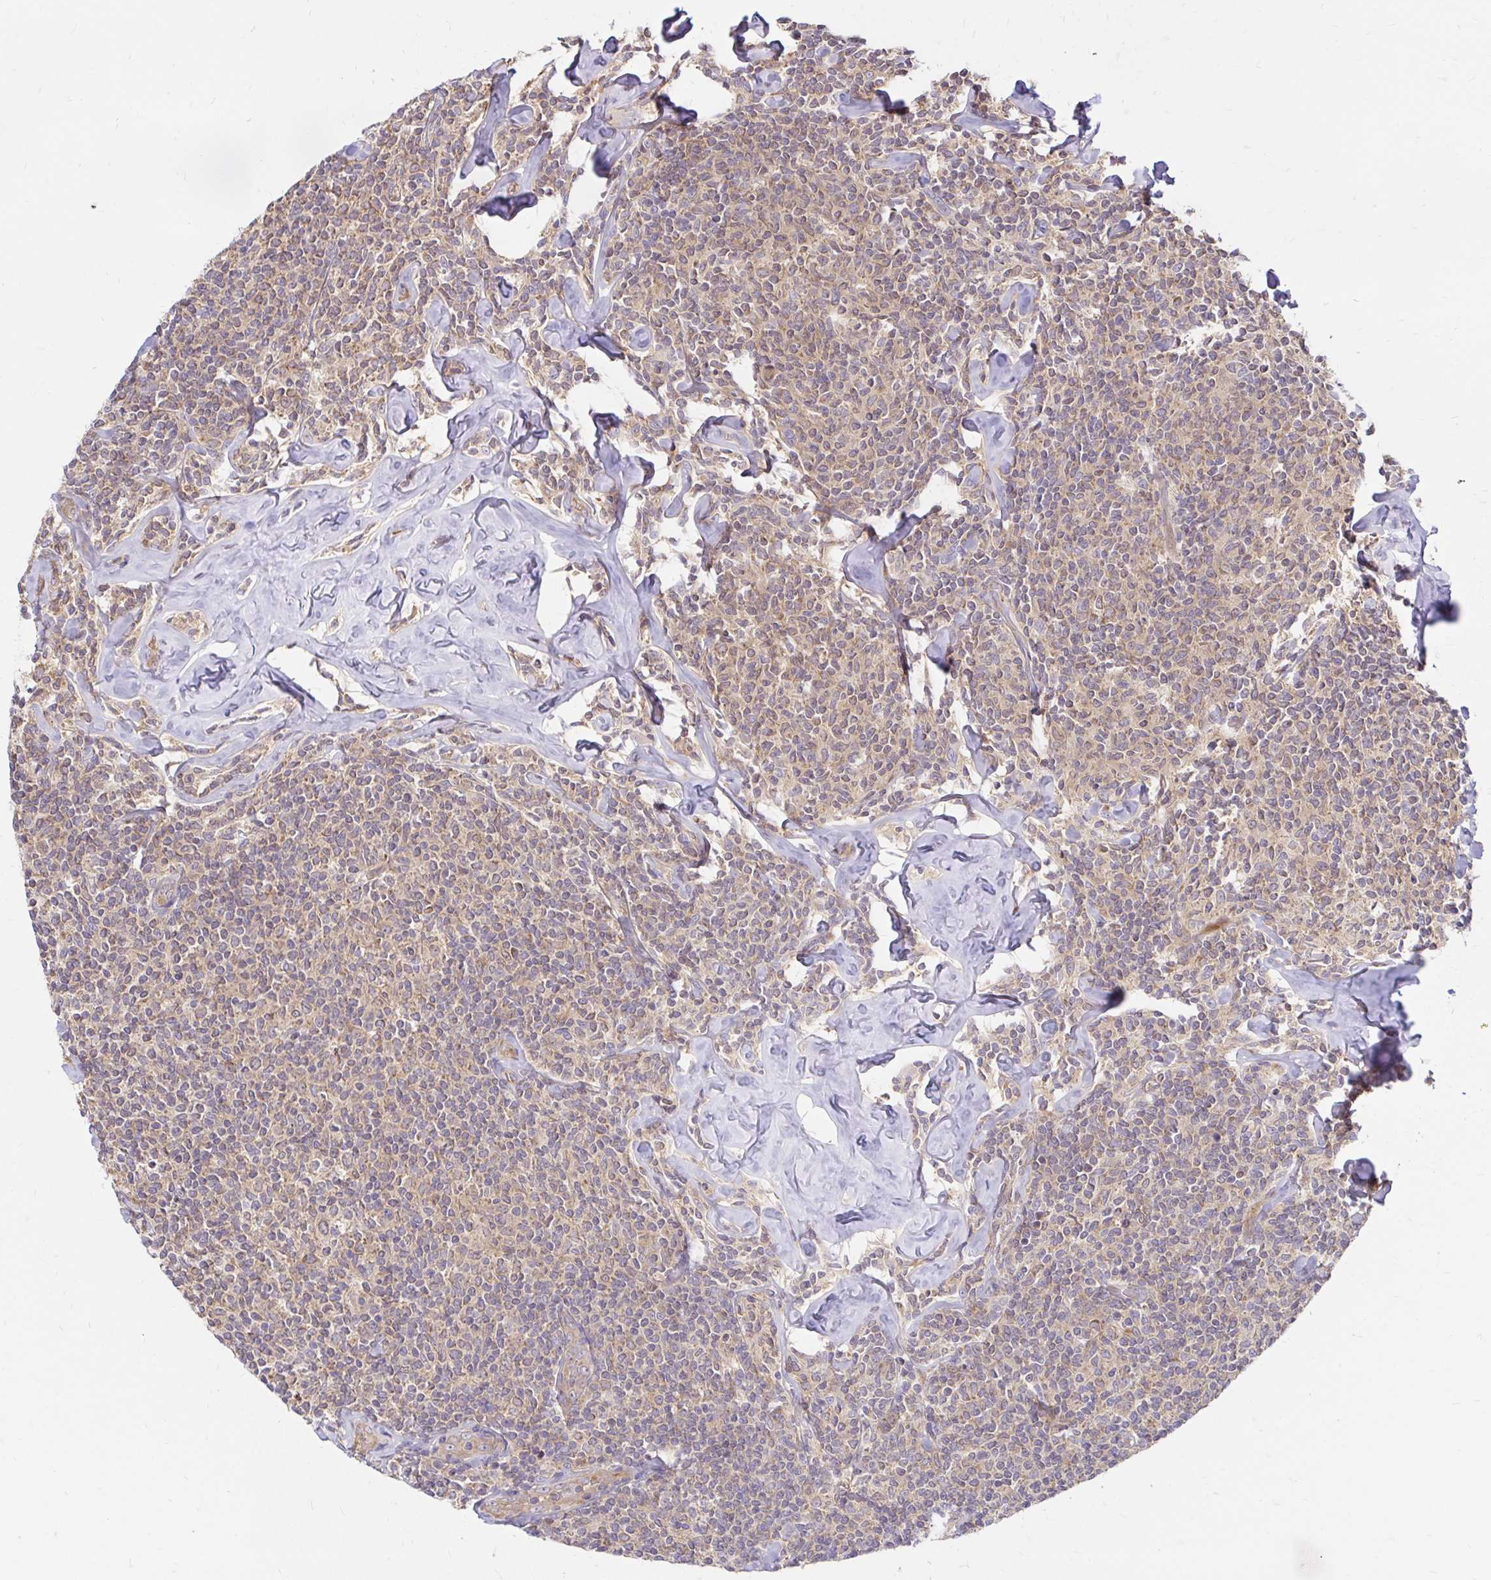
{"staining": {"intensity": "weak", "quantity": "<25%", "location": "cytoplasmic/membranous"}, "tissue": "lymphoma", "cell_type": "Tumor cells", "image_type": "cancer", "snomed": [{"axis": "morphology", "description": "Malignant lymphoma, non-Hodgkin's type, Low grade"}, {"axis": "topography", "description": "Lymph node"}], "caption": "Immunohistochemistry (IHC) of human lymphoma exhibits no staining in tumor cells.", "gene": "ITGA2", "patient": {"sex": "female", "age": 56}}